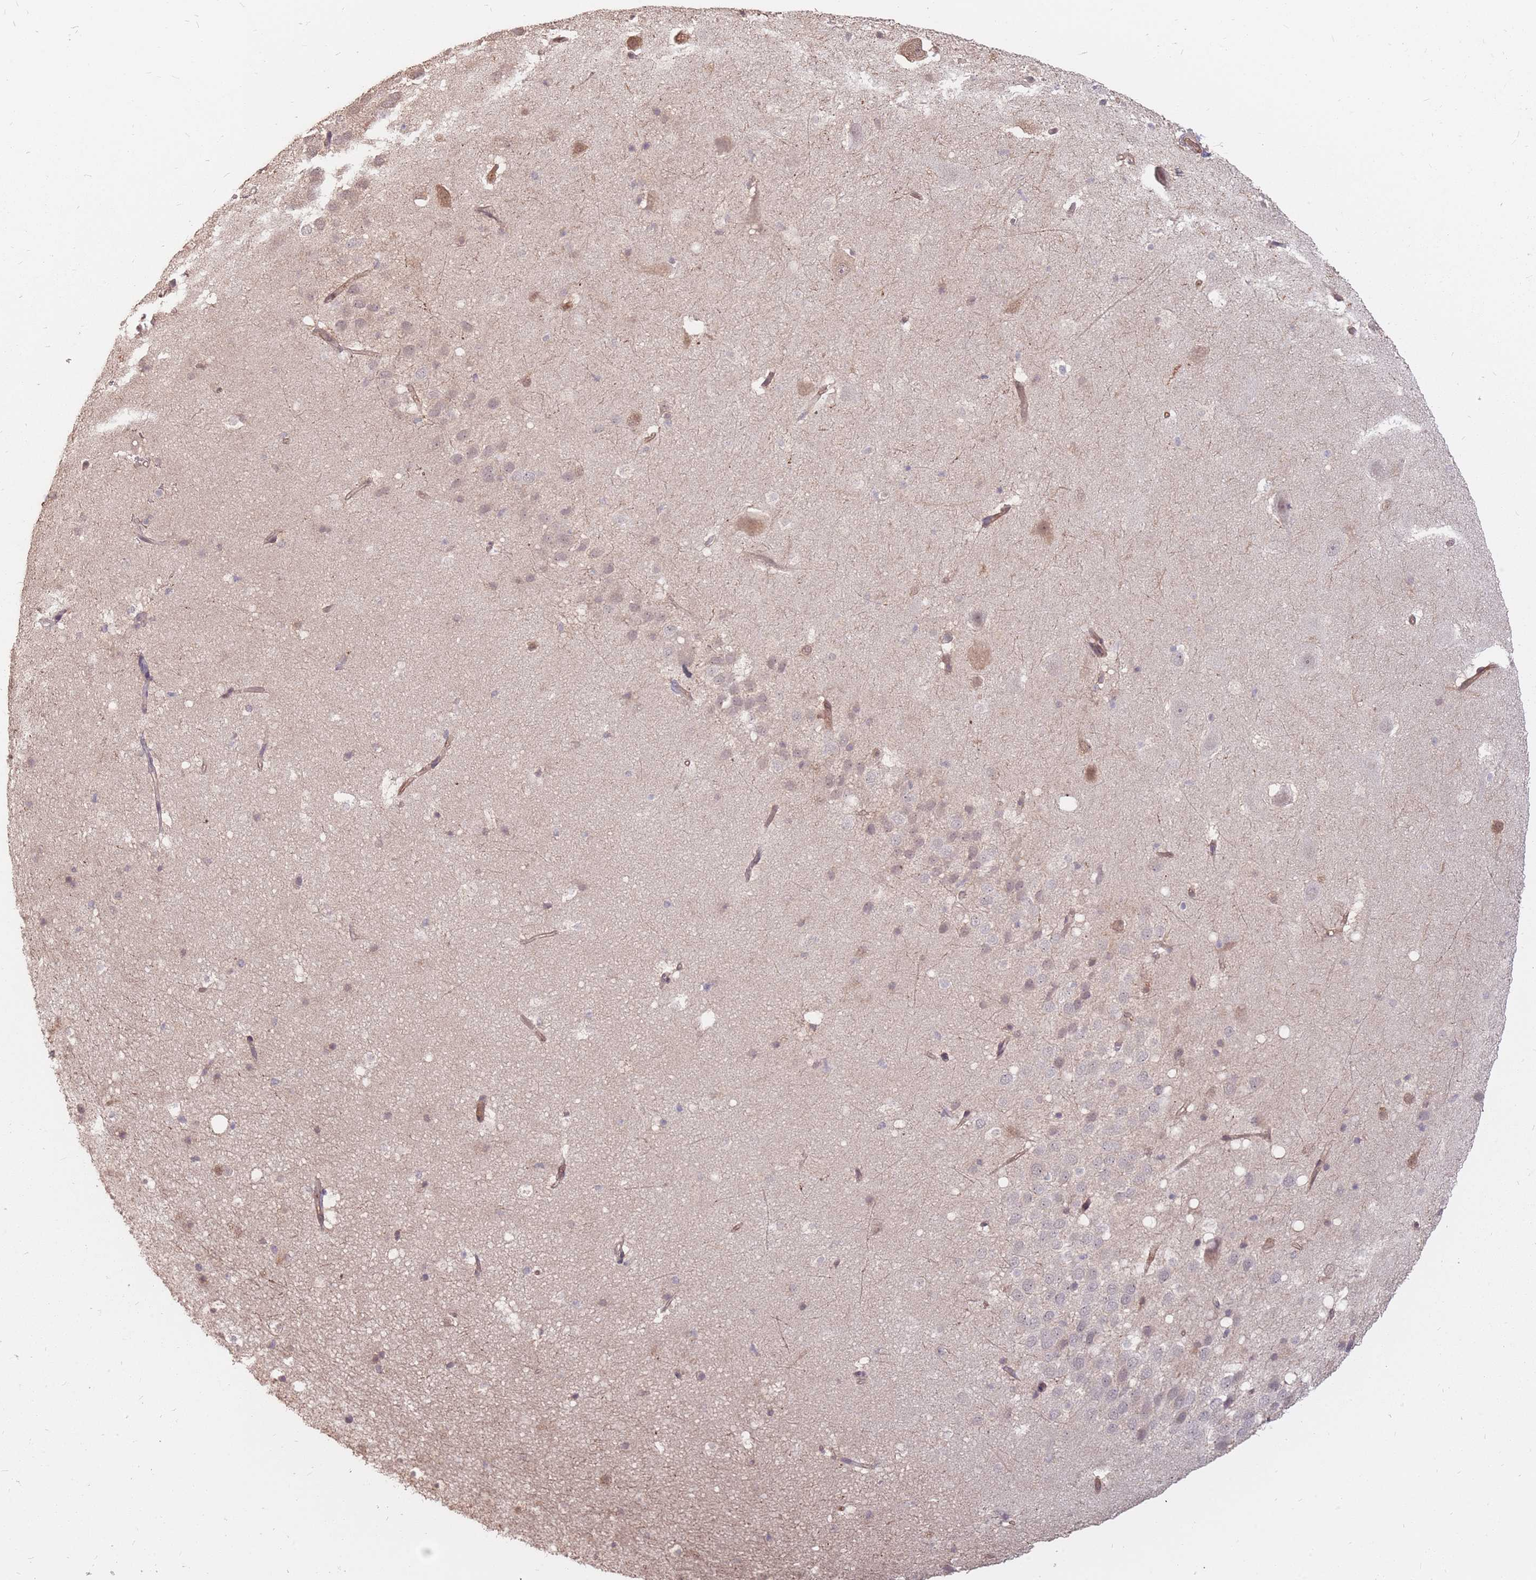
{"staining": {"intensity": "negative", "quantity": "none", "location": "none"}, "tissue": "hippocampus", "cell_type": "Glial cells", "image_type": "normal", "snomed": [{"axis": "morphology", "description": "Normal tissue, NOS"}, {"axis": "topography", "description": "Hippocampus"}], "caption": "This is an IHC histopathology image of unremarkable human hippocampus. There is no positivity in glial cells.", "gene": "PLS3", "patient": {"sex": "male", "age": 37}}